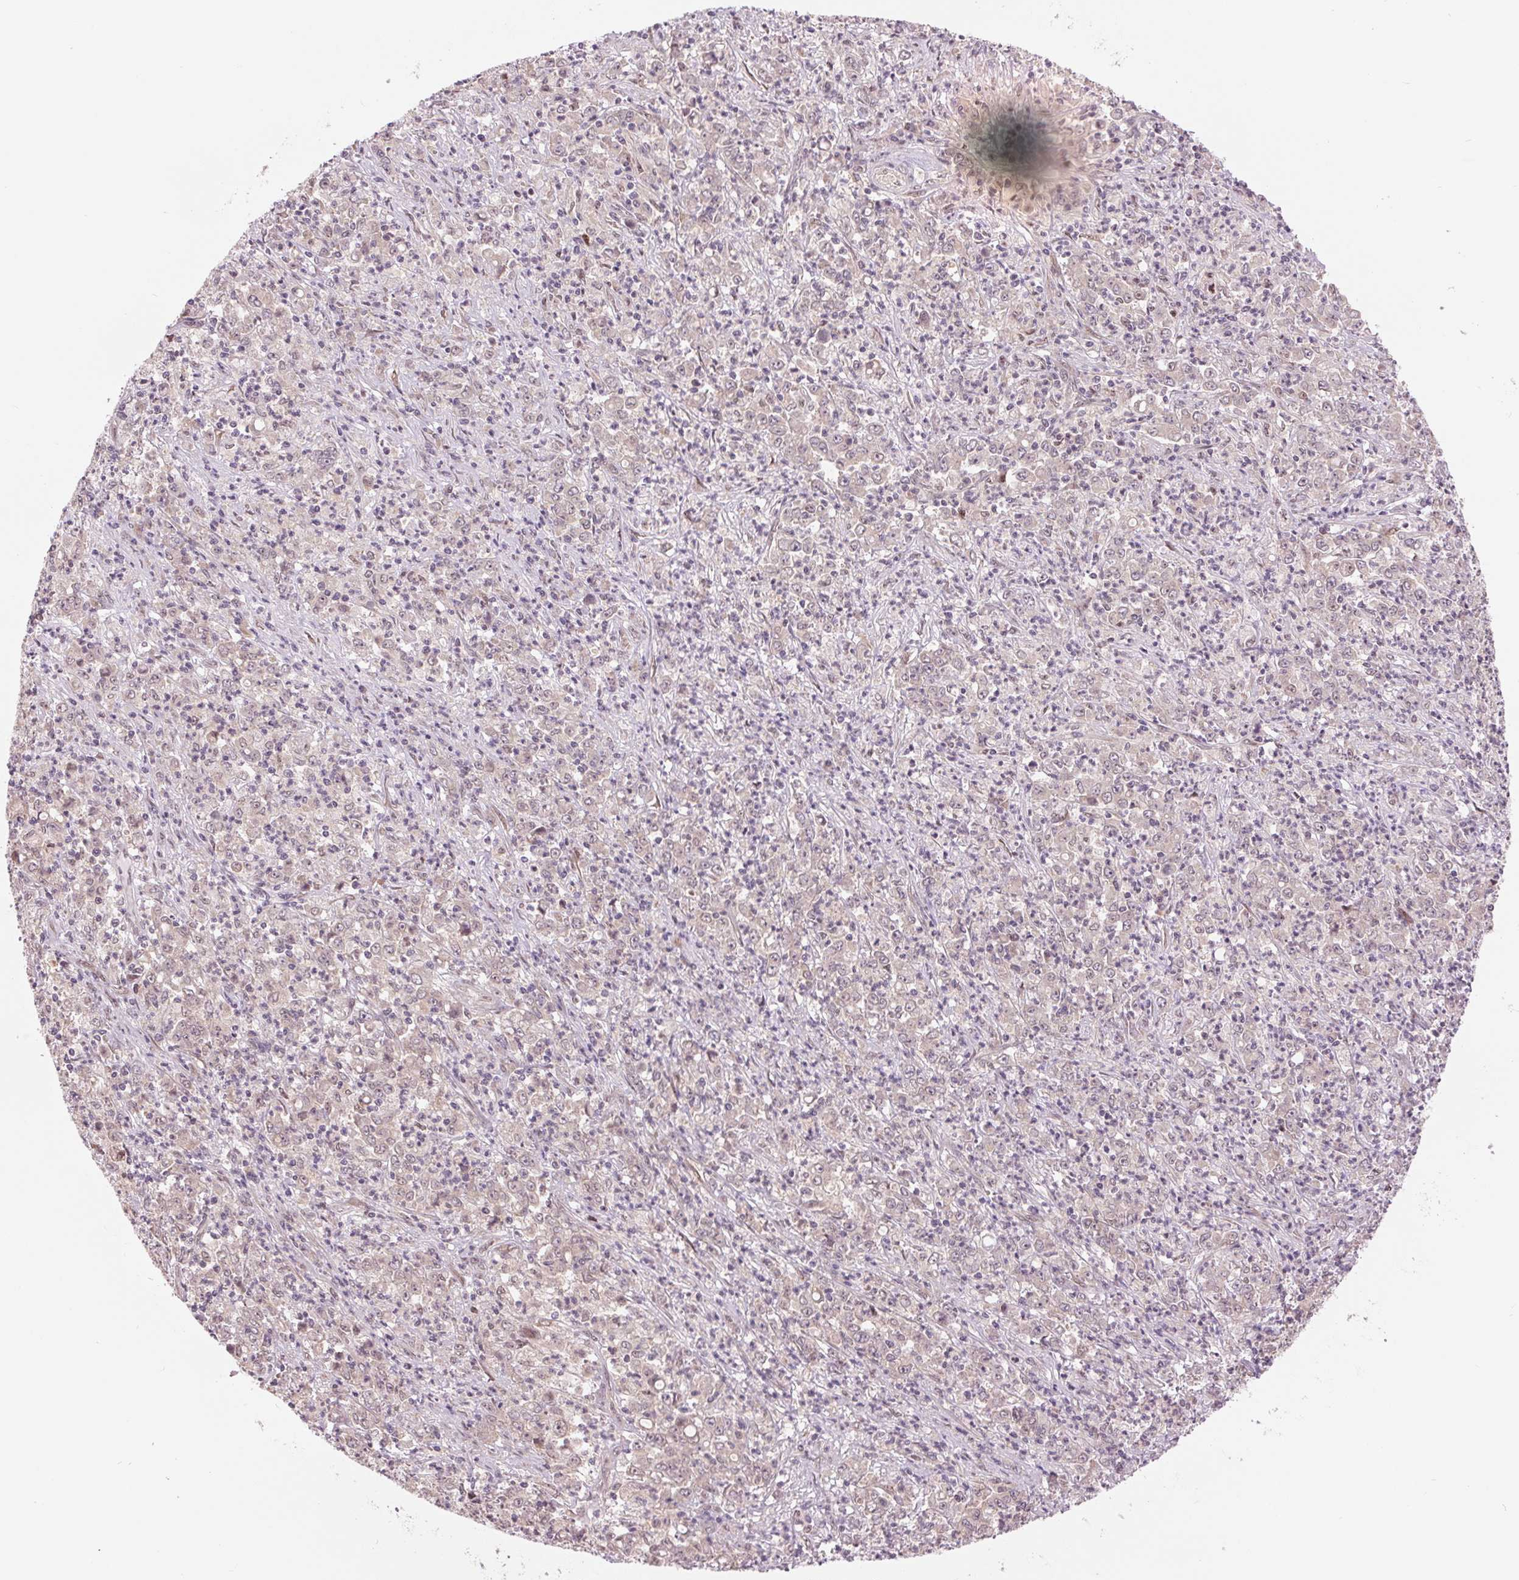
{"staining": {"intensity": "negative", "quantity": "none", "location": "none"}, "tissue": "stomach cancer", "cell_type": "Tumor cells", "image_type": "cancer", "snomed": [{"axis": "morphology", "description": "Adenocarcinoma, NOS"}, {"axis": "topography", "description": "Stomach, lower"}], "caption": "Tumor cells show no significant protein positivity in adenocarcinoma (stomach).", "gene": "ERI3", "patient": {"sex": "female", "age": 71}}